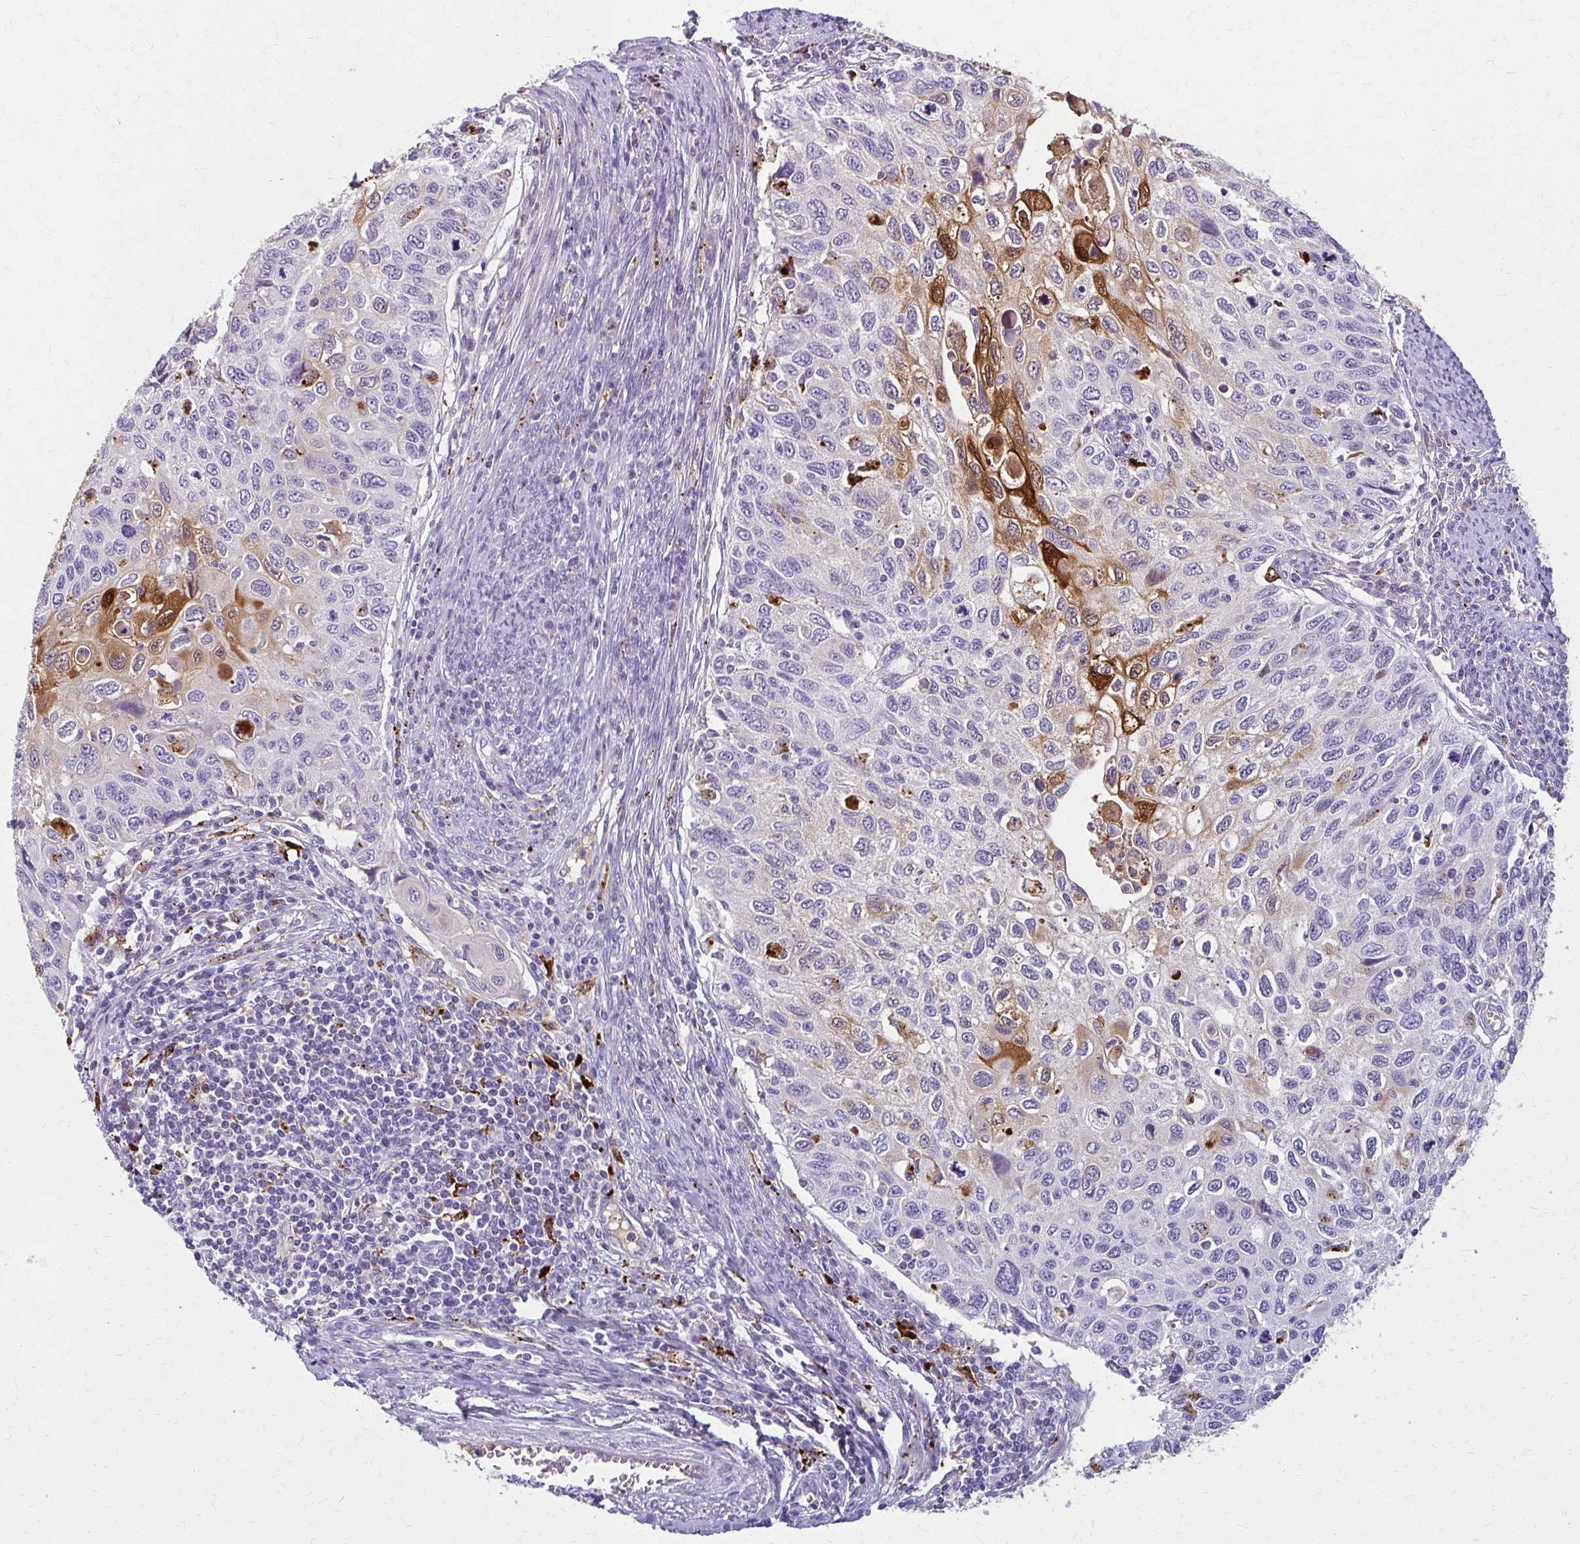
{"staining": {"intensity": "moderate", "quantity": "<25%", "location": "cytoplasmic/membranous,nuclear"}, "tissue": "cervical cancer", "cell_type": "Tumor cells", "image_type": "cancer", "snomed": [{"axis": "morphology", "description": "Squamous cell carcinoma, NOS"}, {"axis": "topography", "description": "Cervix"}], "caption": "Cervical cancer (squamous cell carcinoma) stained for a protein (brown) shows moderate cytoplasmic/membranous and nuclear positive positivity in about <25% of tumor cells.", "gene": "BBS12", "patient": {"sex": "female", "age": 70}}